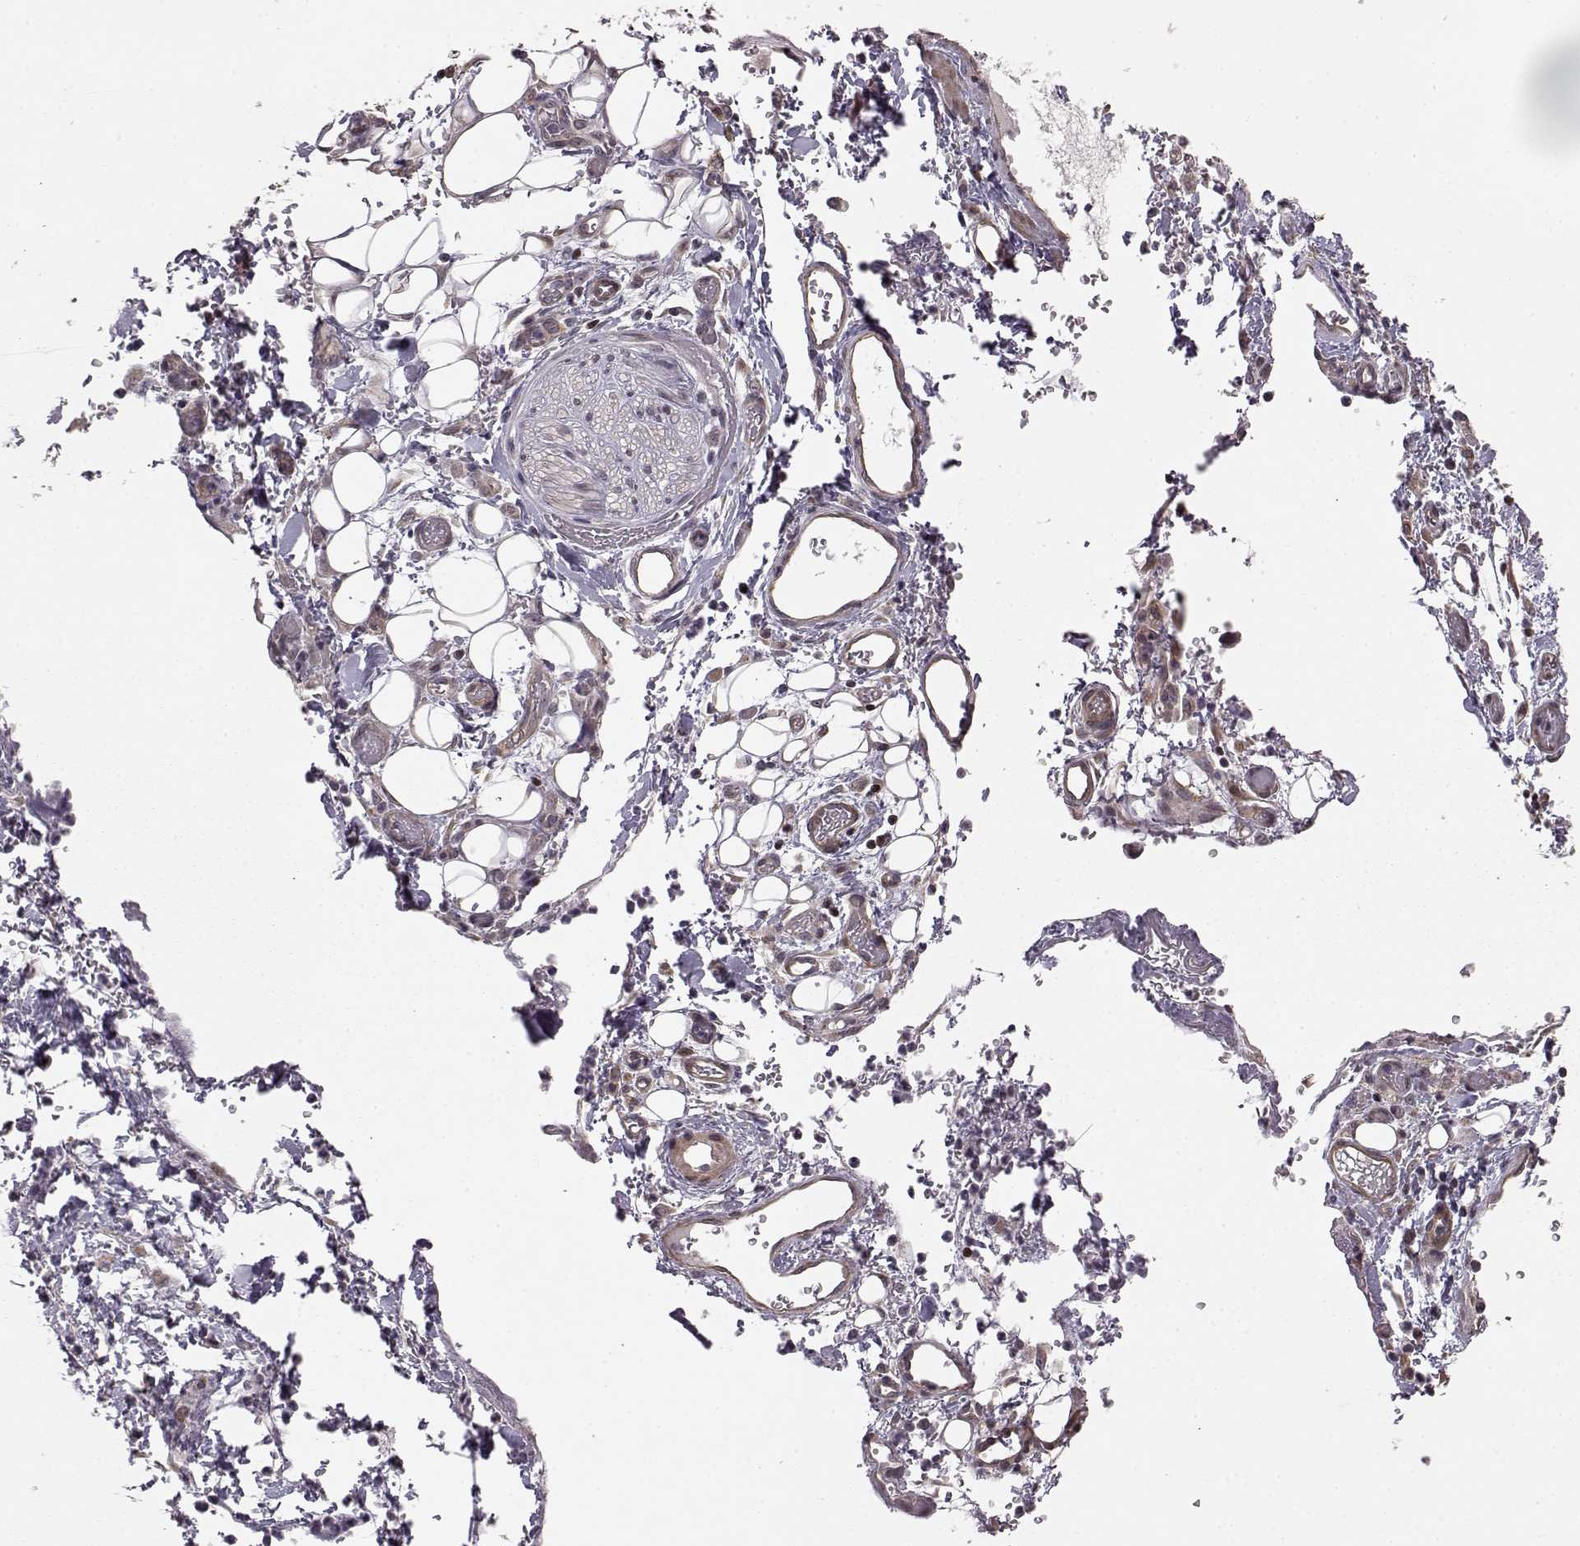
{"staining": {"intensity": "negative", "quantity": "none", "location": "none"}, "tissue": "stomach cancer", "cell_type": "Tumor cells", "image_type": "cancer", "snomed": [{"axis": "morphology", "description": "Normal tissue, NOS"}, {"axis": "morphology", "description": "Adenocarcinoma, NOS"}, {"axis": "topography", "description": "Esophagus"}, {"axis": "topography", "description": "Stomach, upper"}], "caption": "Immunohistochemistry histopathology image of neoplastic tissue: stomach cancer (adenocarcinoma) stained with DAB (3,3'-diaminobenzidine) demonstrates no significant protein expression in tumor cells.", "gene": "BACH2", "patient": {"sex": "male", "age": 74}}